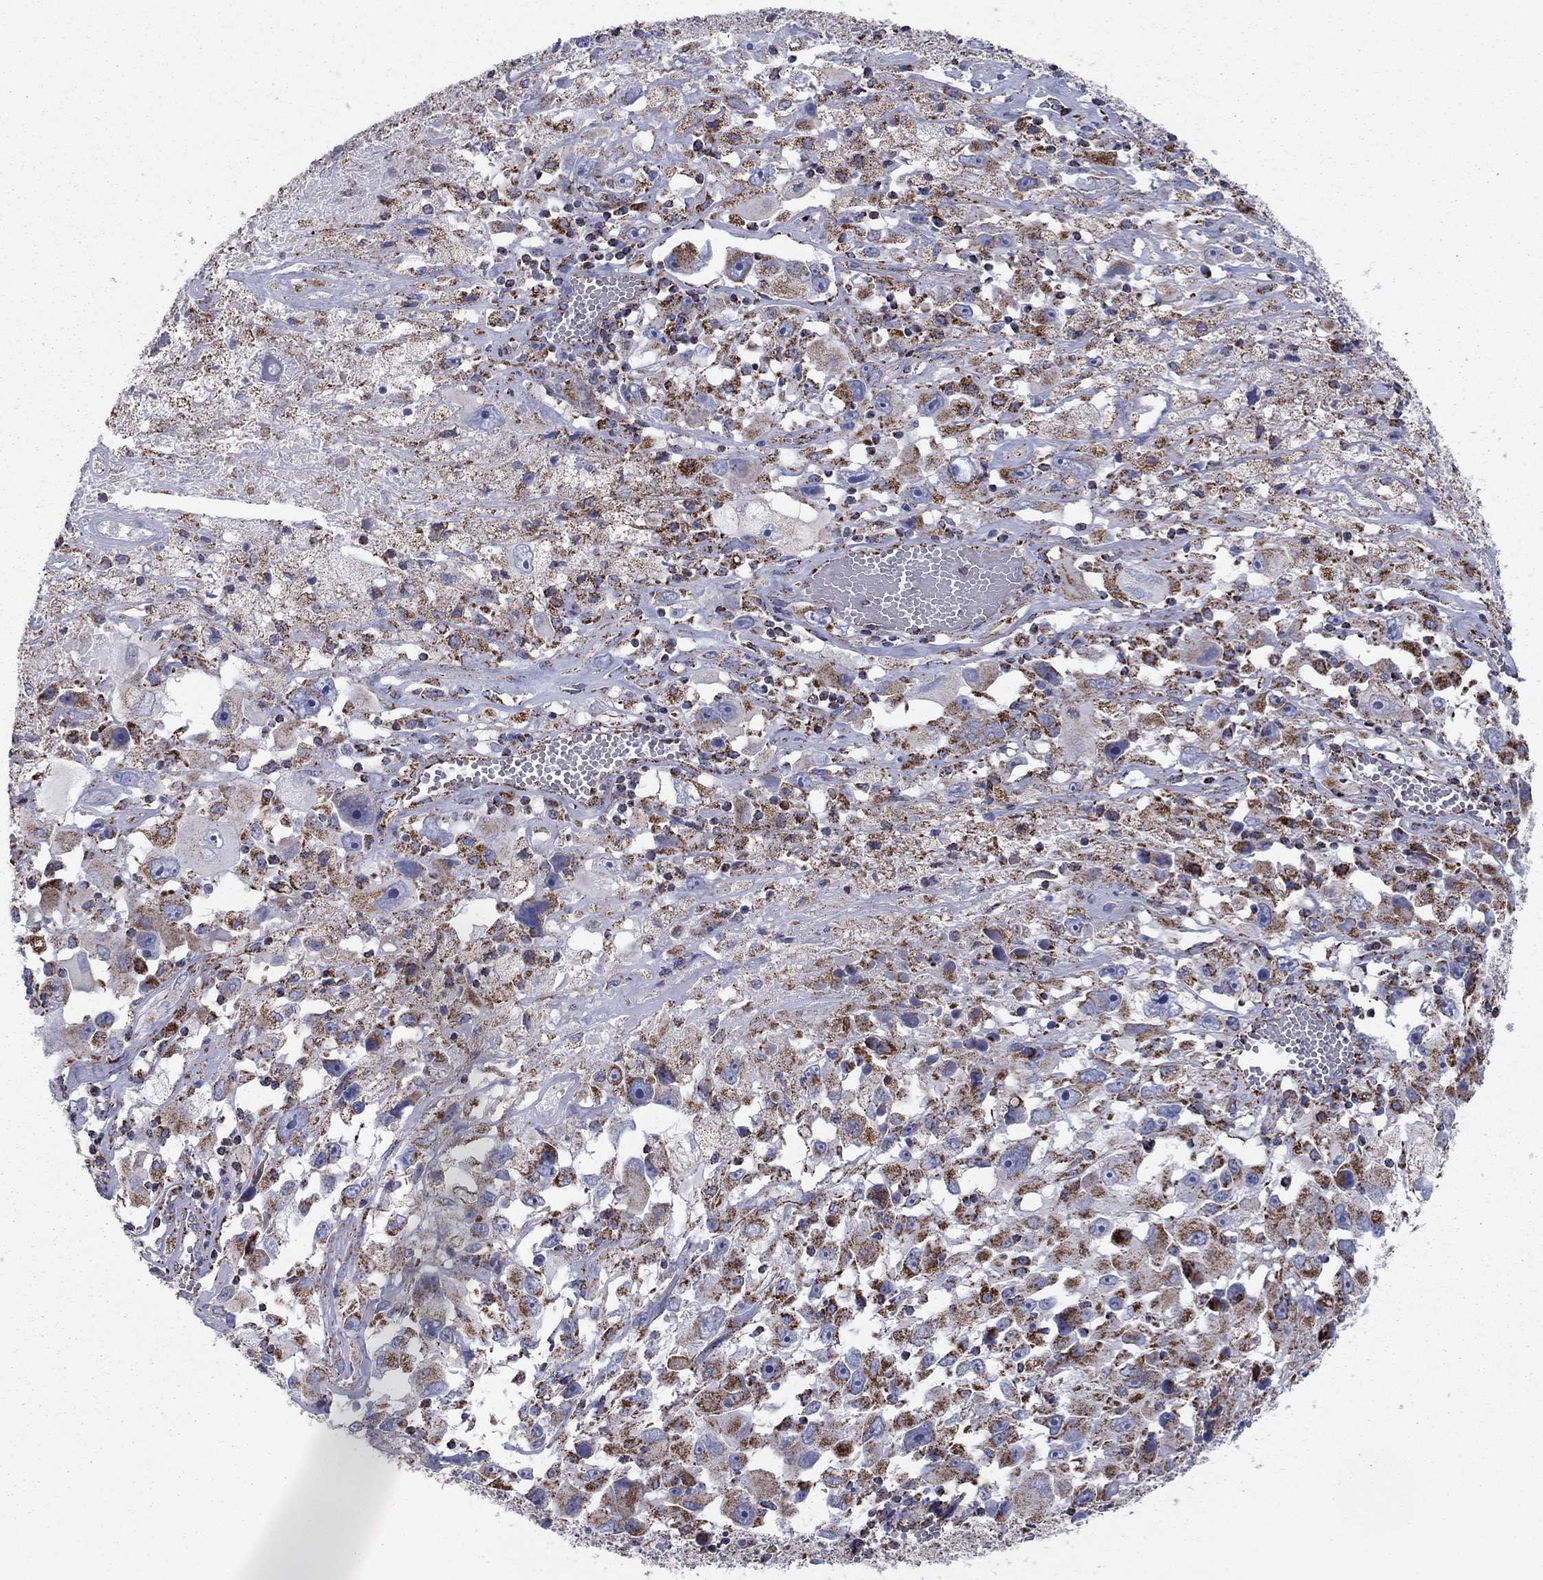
{"staining": {"intensity": "moderate", "quantity": ">75%", "location": "cytoplasmic/membranous"}, "tissue": "melanoma", "cell_type": "Tumor cells", "image_type": "cancer", "snomed": [{"axis": "morphology", "description": "Malignant melanoma, Metastatic site"}, {"axis": "topography", "description": "Soft tissue"}], "caption": "Immunohistochemical staining of melanoma displays moderate cytoplasmic/membranous protein positivity in approximately >75% of tumor cells.", "gene": "NDUFV1", "patient": {"sex": "male", "age": 50}}